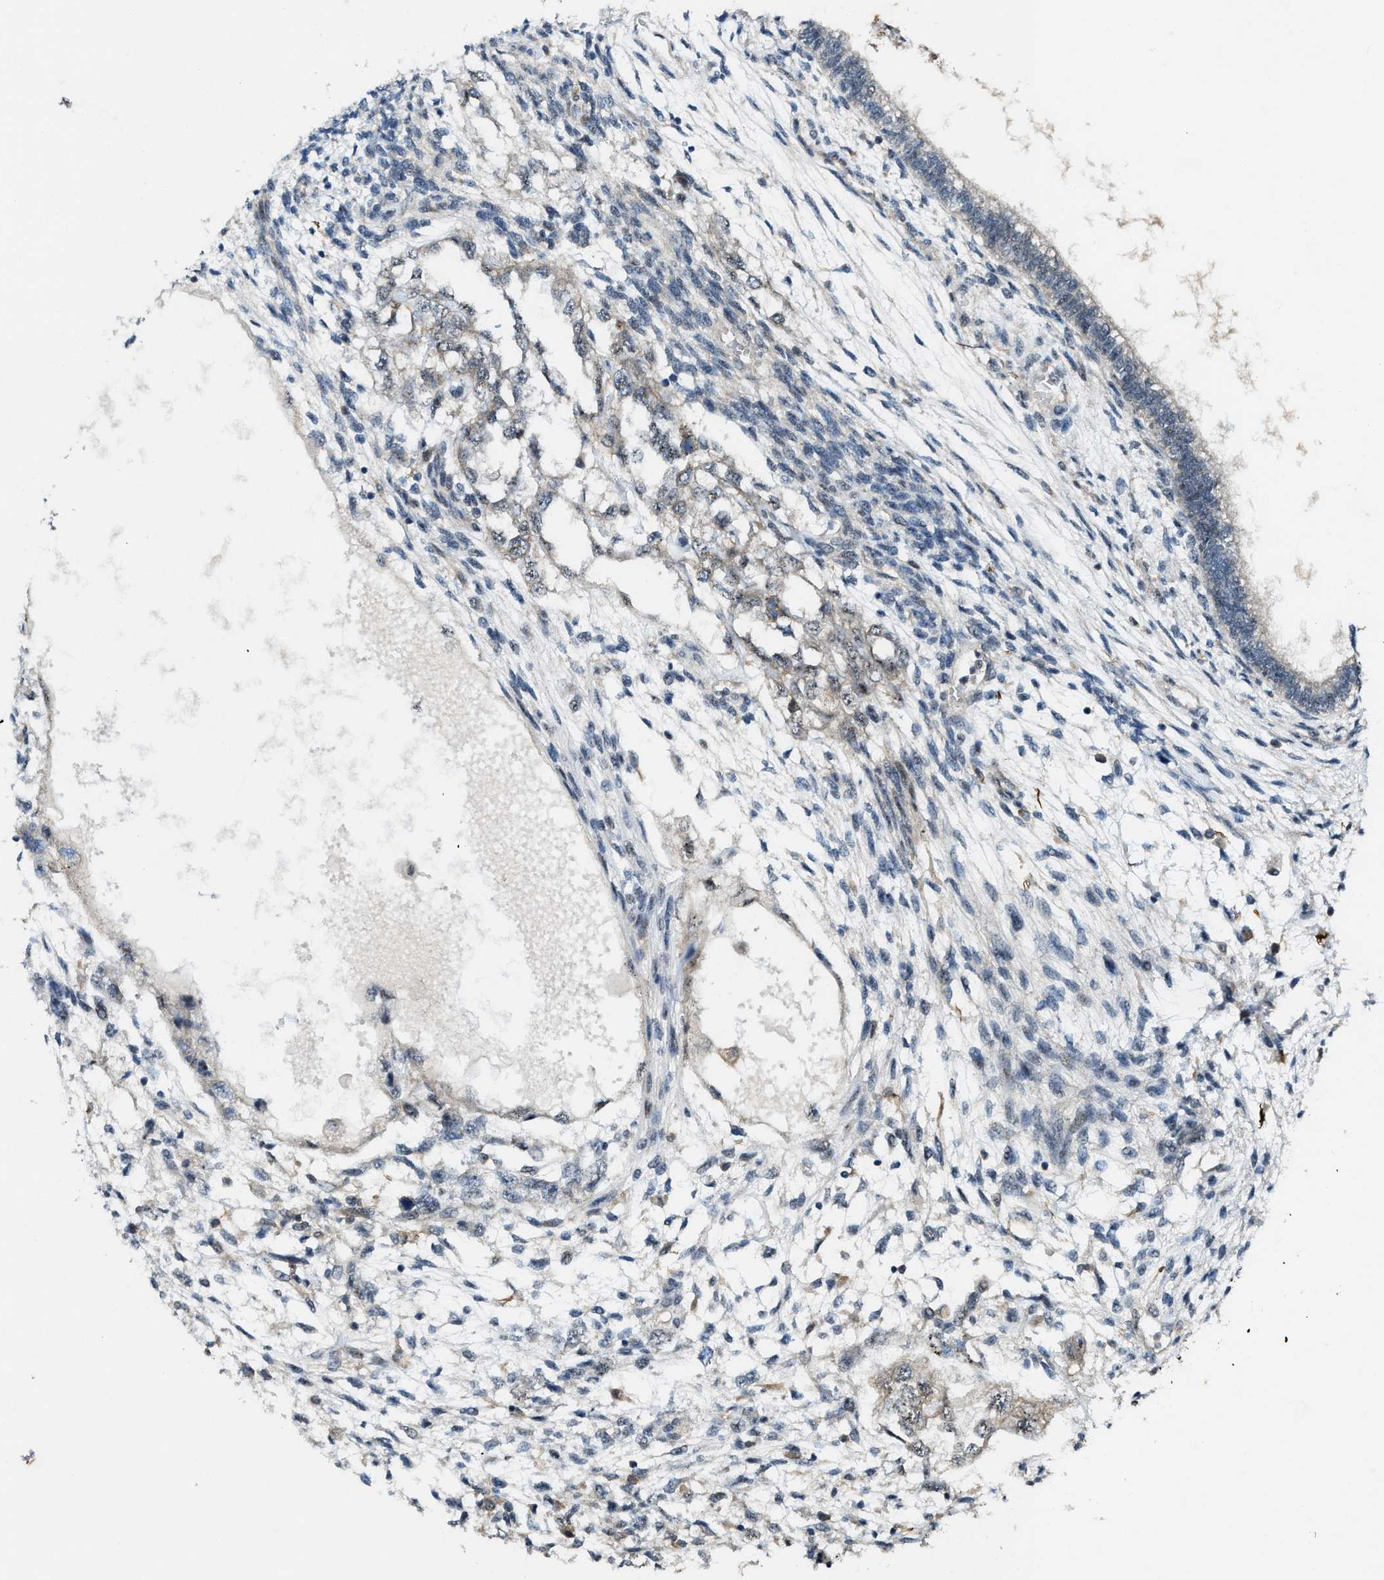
{"staining": {"intensity": "negative", "quantity": "none", "location": "none"}, "tissue": "testis cancer", "cell_type": "Tumor cells", "image_type": "cancer", "snomed": [{"axis": "morphology", "description": "Seminoma, NOS"}, {"axis": "topography", "description": "Testis"}], "caption": "Tumor cells are negative for protein expression in human testis cancer. (Brightfield microscopy of DAB (3,3'-diaminobenzidine) immunohistochemistry (IHC) at high magnification).", "gene": "LRRC72", "patient": {"sex": "male", "age": 28}}